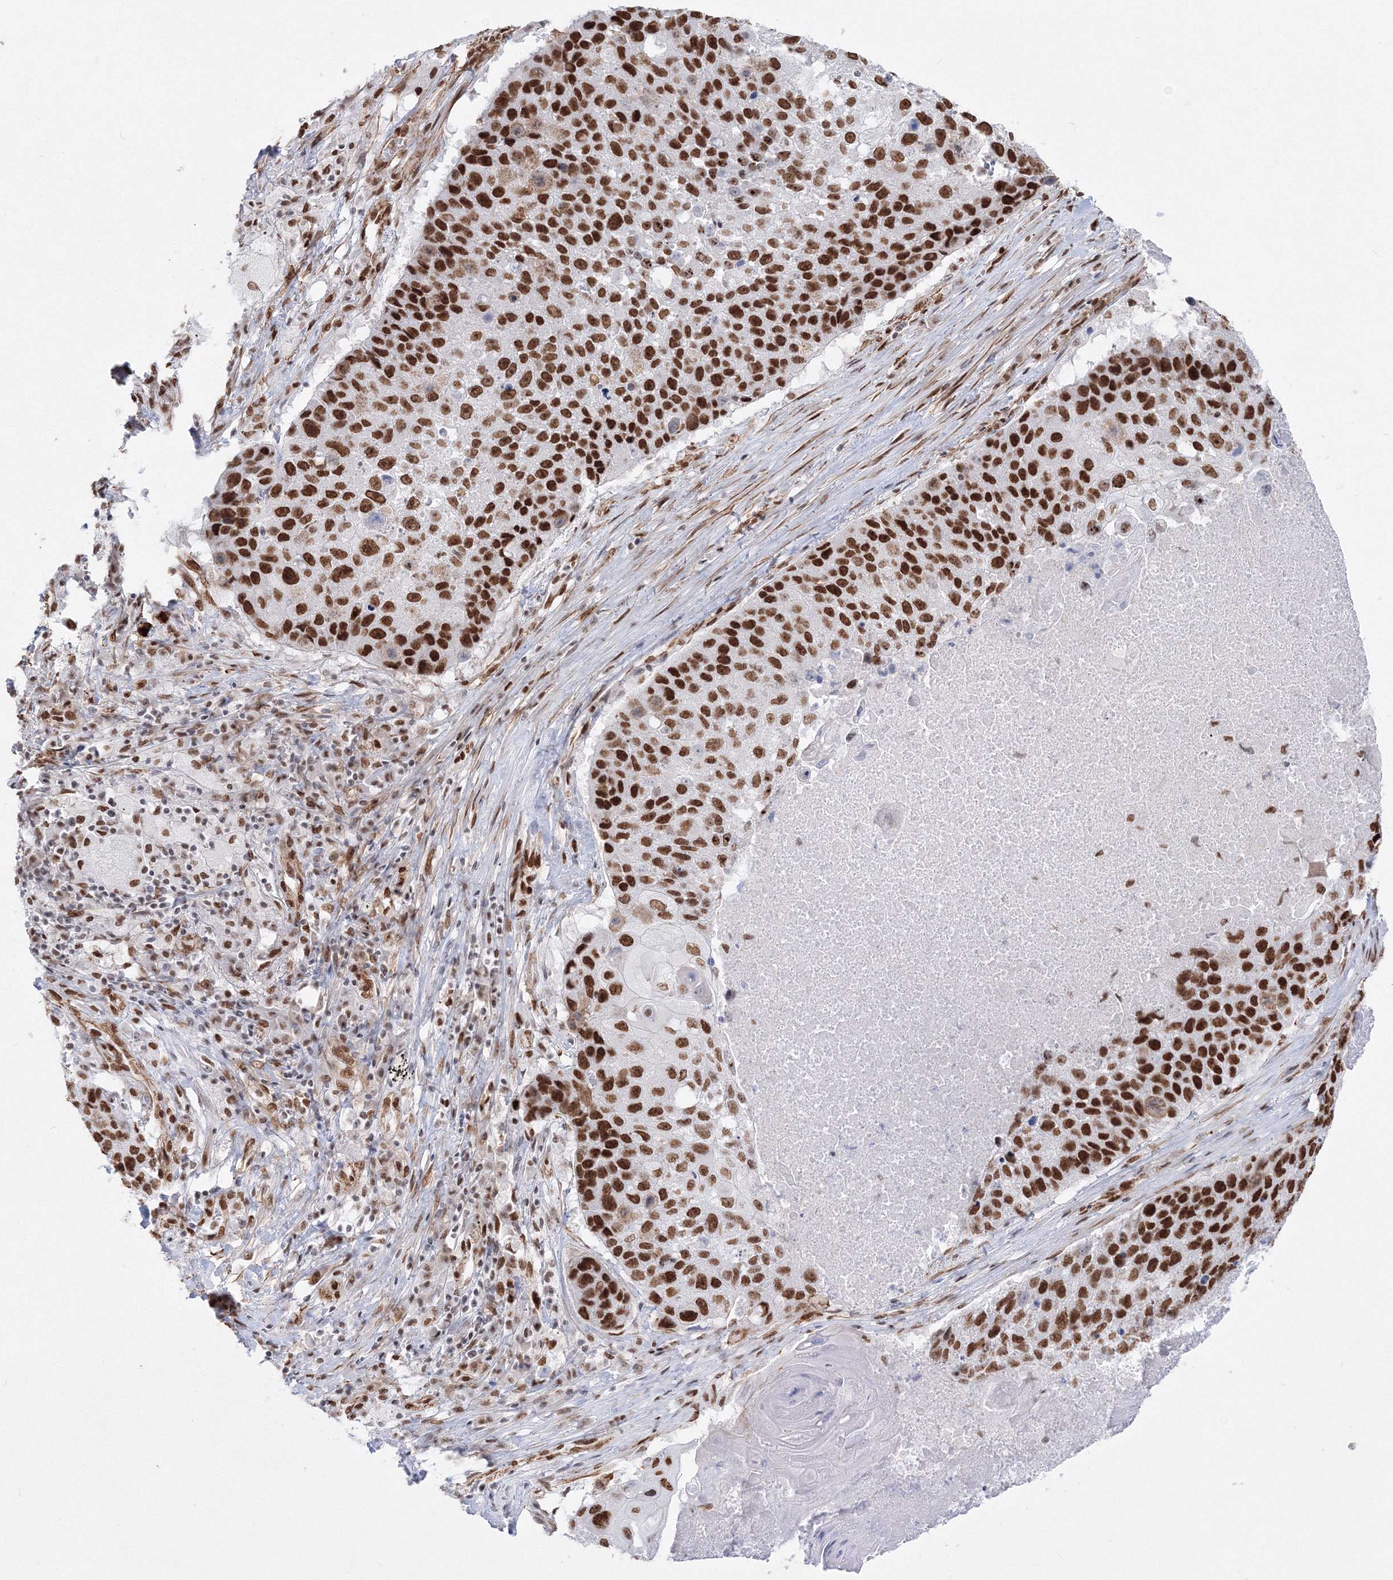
{"staining": {"intensity": "strong", "quantity": ">75%", "location": "nuclear"}, "tissue": "lung cancer", "cell_type": "Tumor cells", "image_type": "cancer", "snomed": [{"axis": "morphology", "description": "Squamous cell carcinoma, NOS"}, {"axis": "topography", "description": "Lung"}], "caption": "There is high levels of strong nuclear staining in tumor cells of lung cancer, as demonstrated by immunohistochemical staining (brown color).", "gene": "ZNF638", "patient": {"sex": "male", "age": 61}}